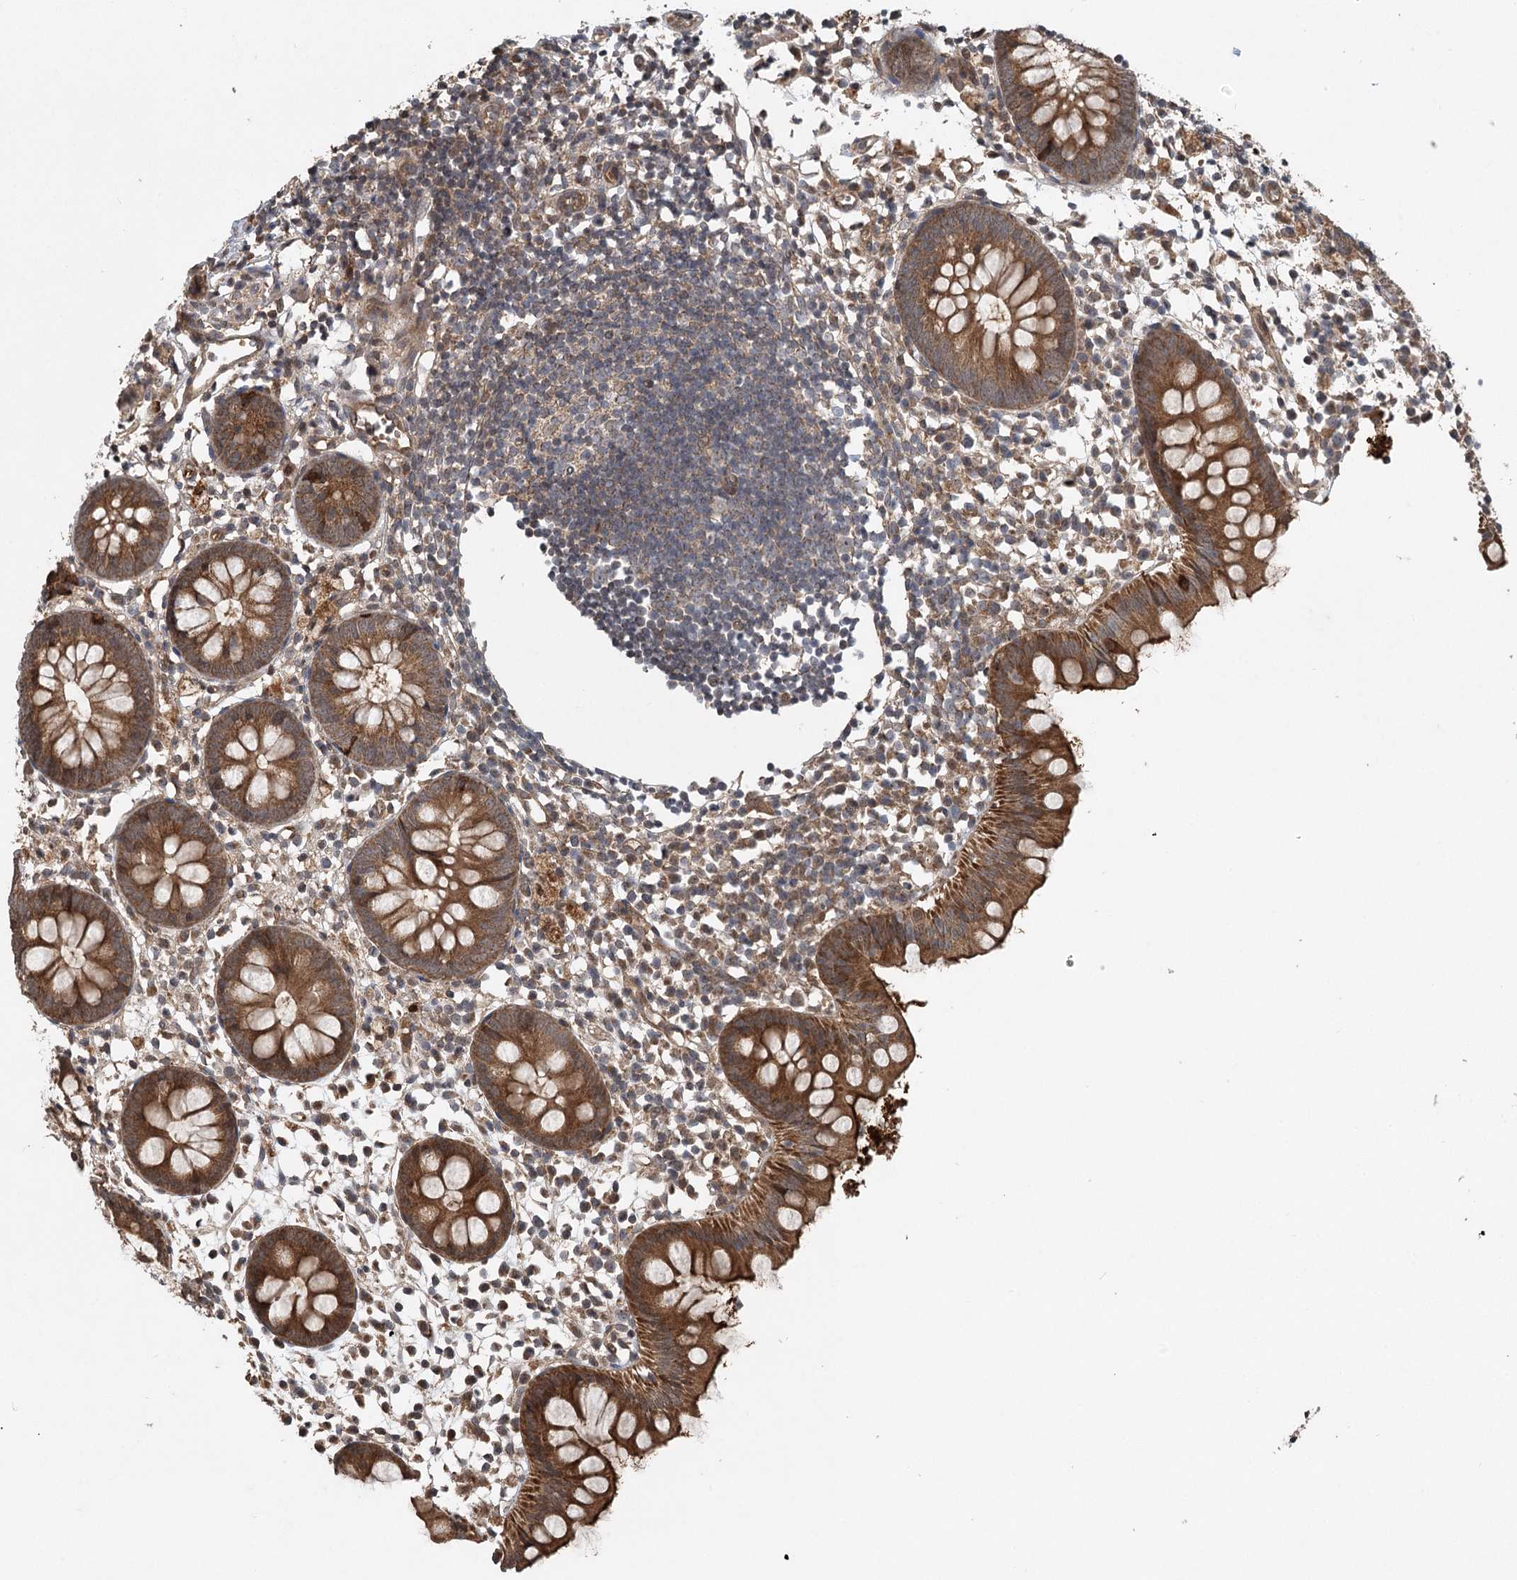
{"staining": {"intensity": "strong", "quantity": ">75%", "location": "cytoplasmic/membranous"}, "tissue": "appendix", "cell_type": "Glandular cells", "image_type": "normal", "snomed": [{"axis": "morphology", "description": "Normal tissue, NOS"}, {"axis": "topography", "description": "Appendix"}], "caption": "This micrograph reveals unremarkable appendix stained with IHC to label a protein in brown. The cytoplasmic/membranous of glandular cells show strong positivity for the protein. Nuclei are counter-stained blue.", "gene": "INSIG2", "patient": {"sex": "female", "age": 20}}